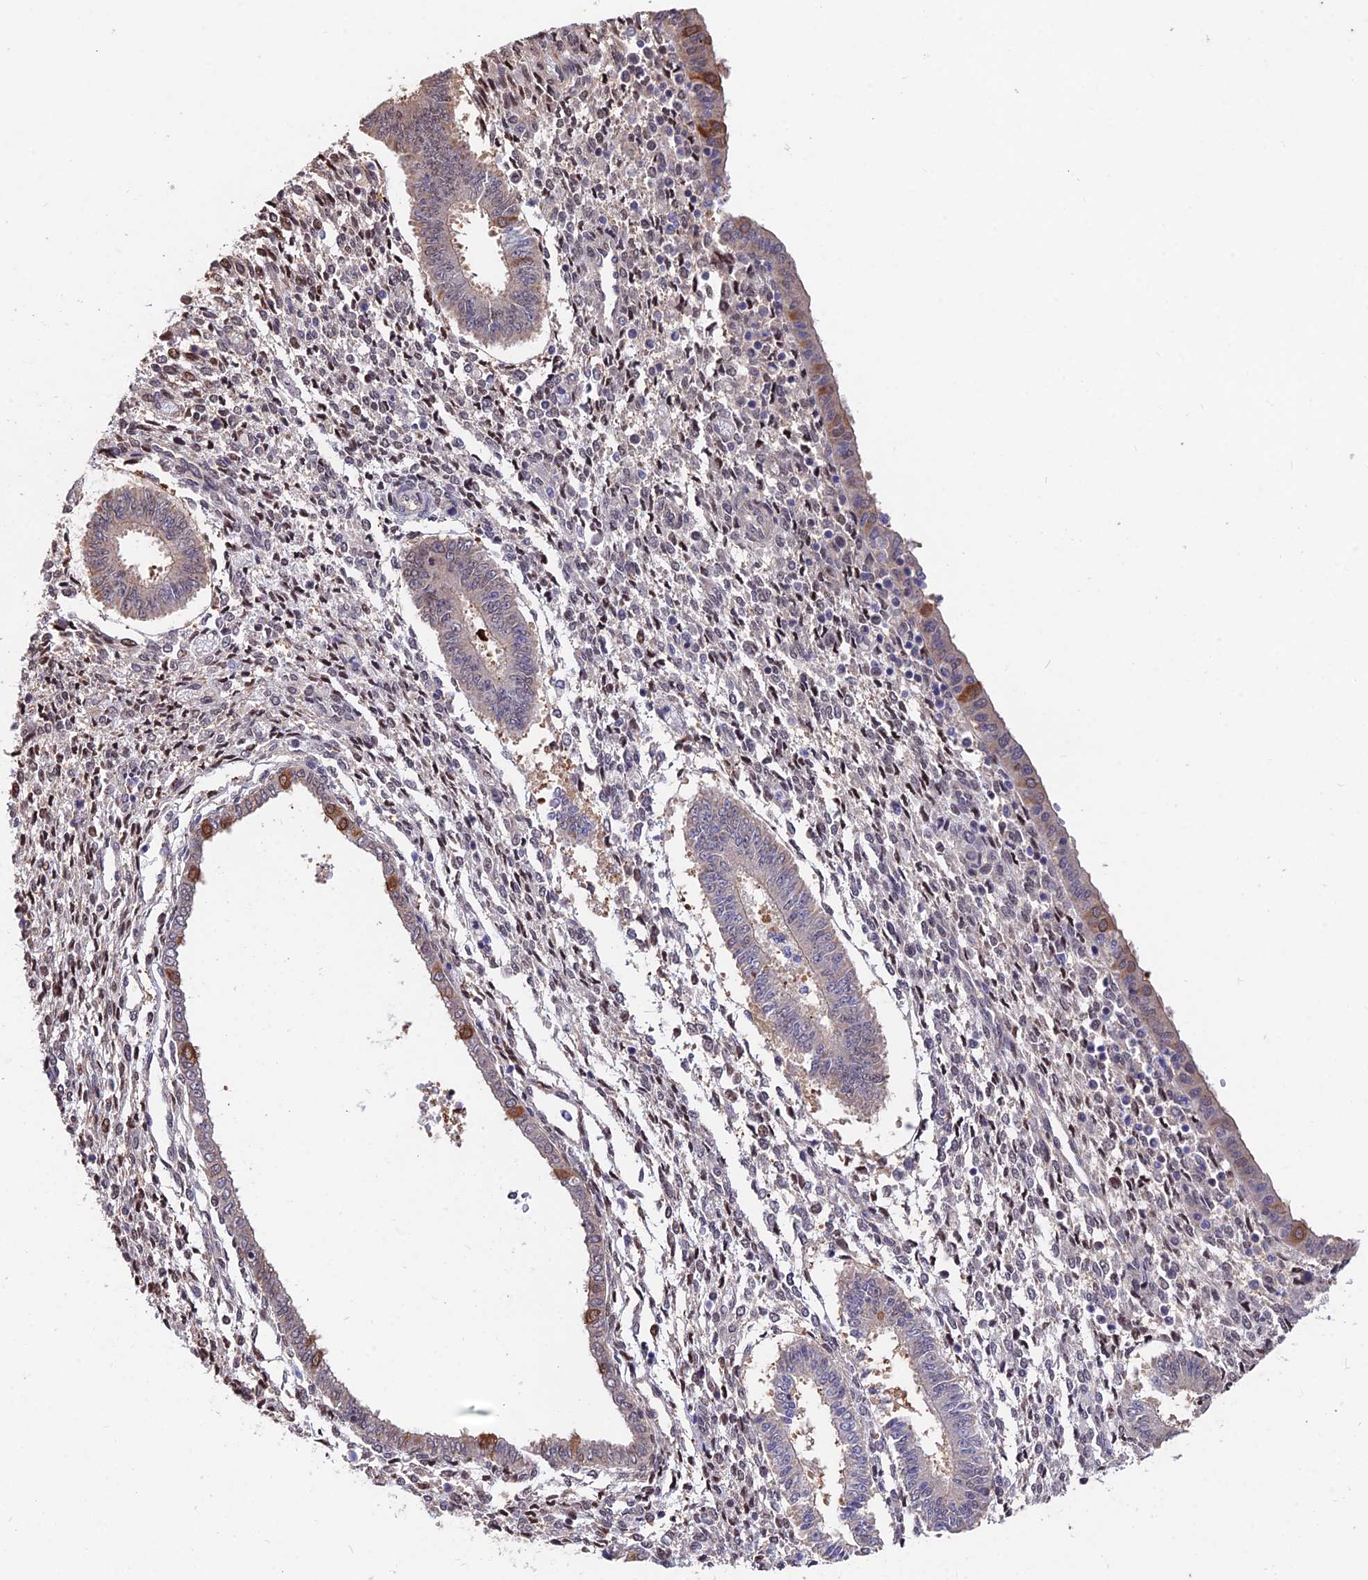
{"staining": {"intensity": "negative", "quantity": "none", "location": "none"}, "tissue": "endometrium", "cell_type": "Cells in endometrial stroma", "image_type": "normal", "snomed": [{"axis": "morphology", "description": "Normal tissue, NOS"}, {"axis": "topography", "description": "Endometrium"}], "caption": "This photomicrograph is of unremarkable endometrium stained with IHC to label a protein in brown with the nuclei are counter-stained blue. There is no expression in cells in endometrial stroma. Brightfield microscopy of IHC stained with DAB (3,3'-diaminobenzidine) (brown) and hematoxylin (blue), captured at high magnification.", "gene": "INPP4A", "patient": {"sex": "female", "age": 35}}